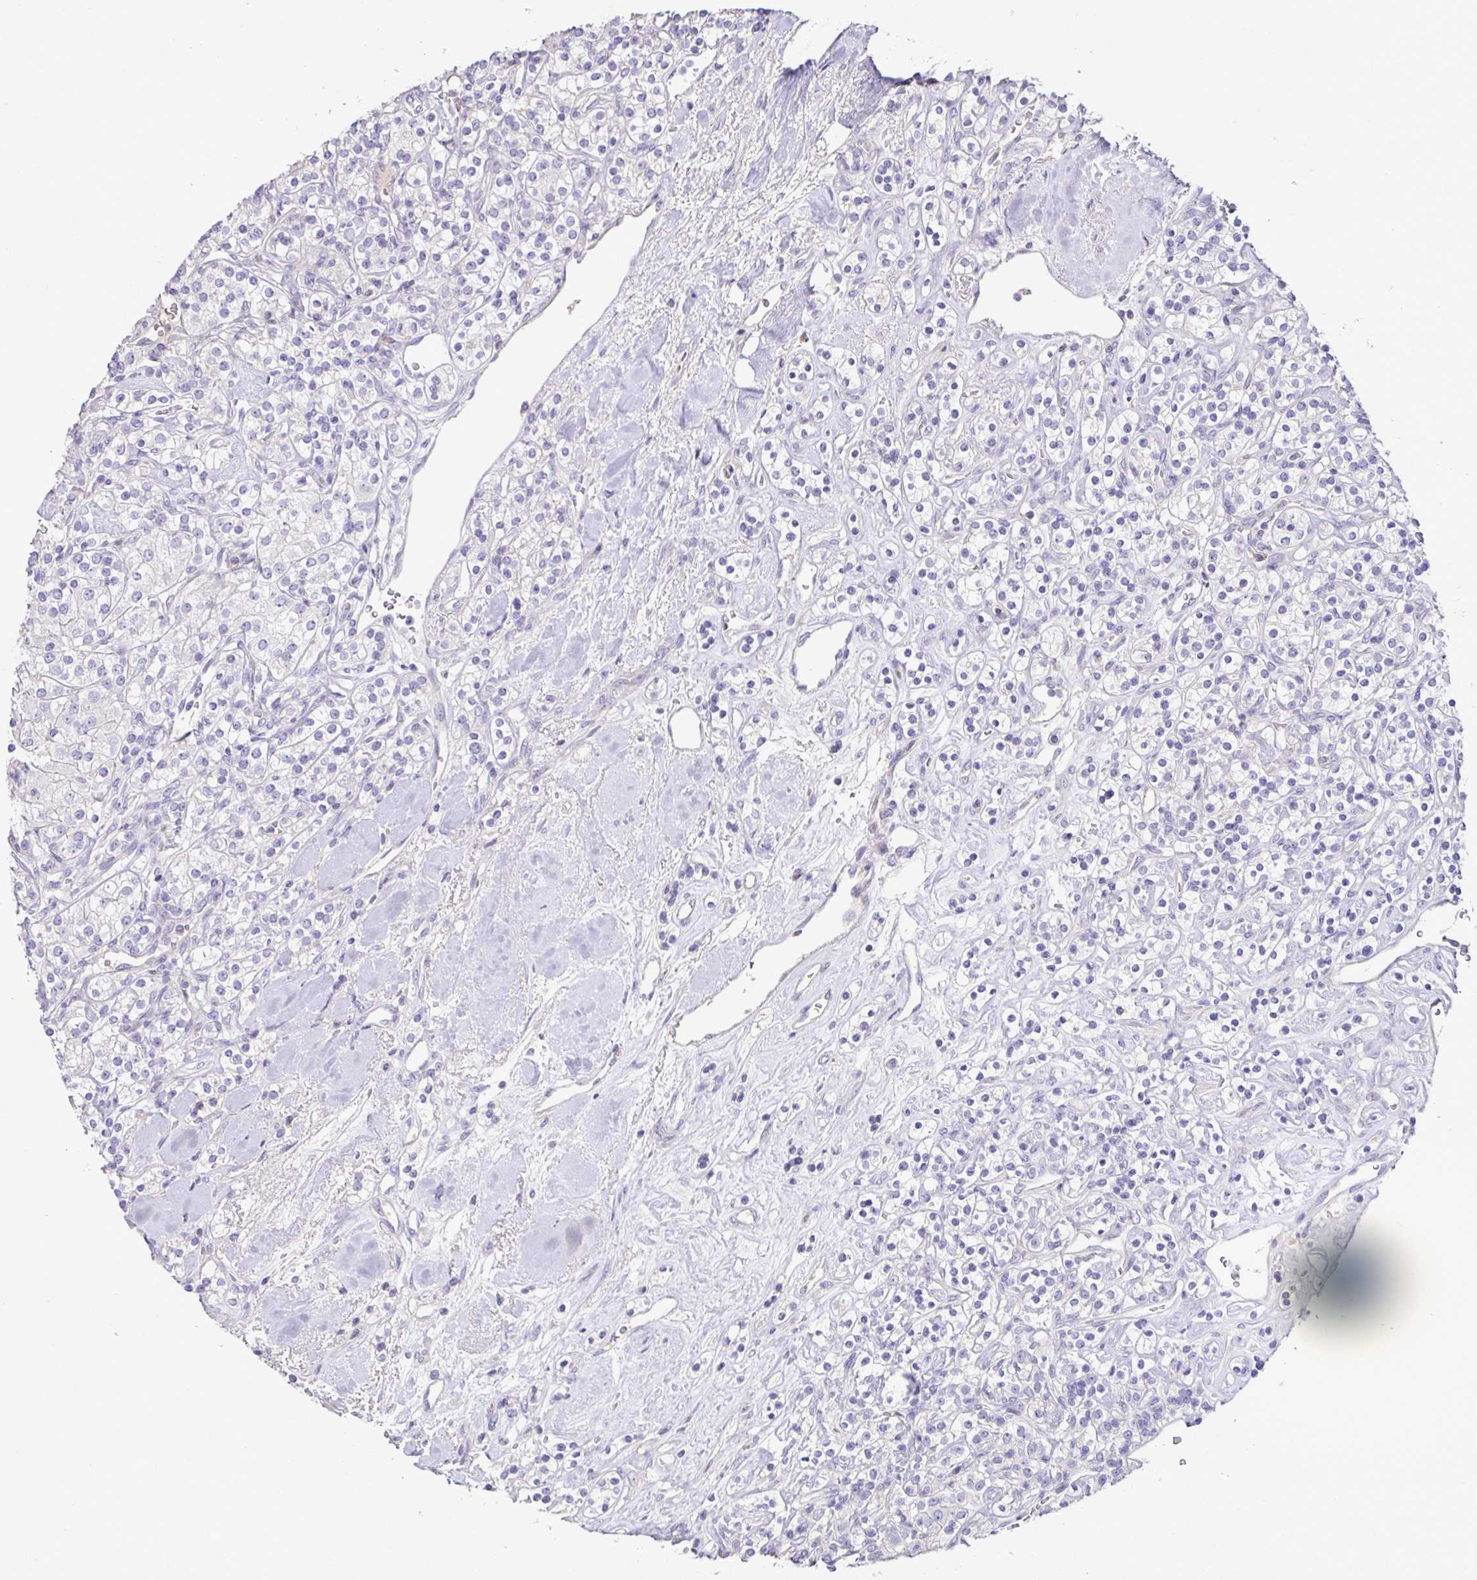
{"staining": {"intensity": "negative", "quantity": "none", "location": "none"}, "tissue": "renal cancer", "cell_type": "Tumor cells", "image_type": "cancer", "snomed": [{"axis": "morphology", "description": "Adenocarcinoma, NOS"}, {"axis": "topography", "description": "Kidney"}], "caption": "Immunohistochemical staining of renal cancer (adenocarcinoma) exhibits no significant expression in tumor cells. Nuclei are stained in blue.", "gene": "MARCO", "patient": {"sex": "male", "age": 77}}